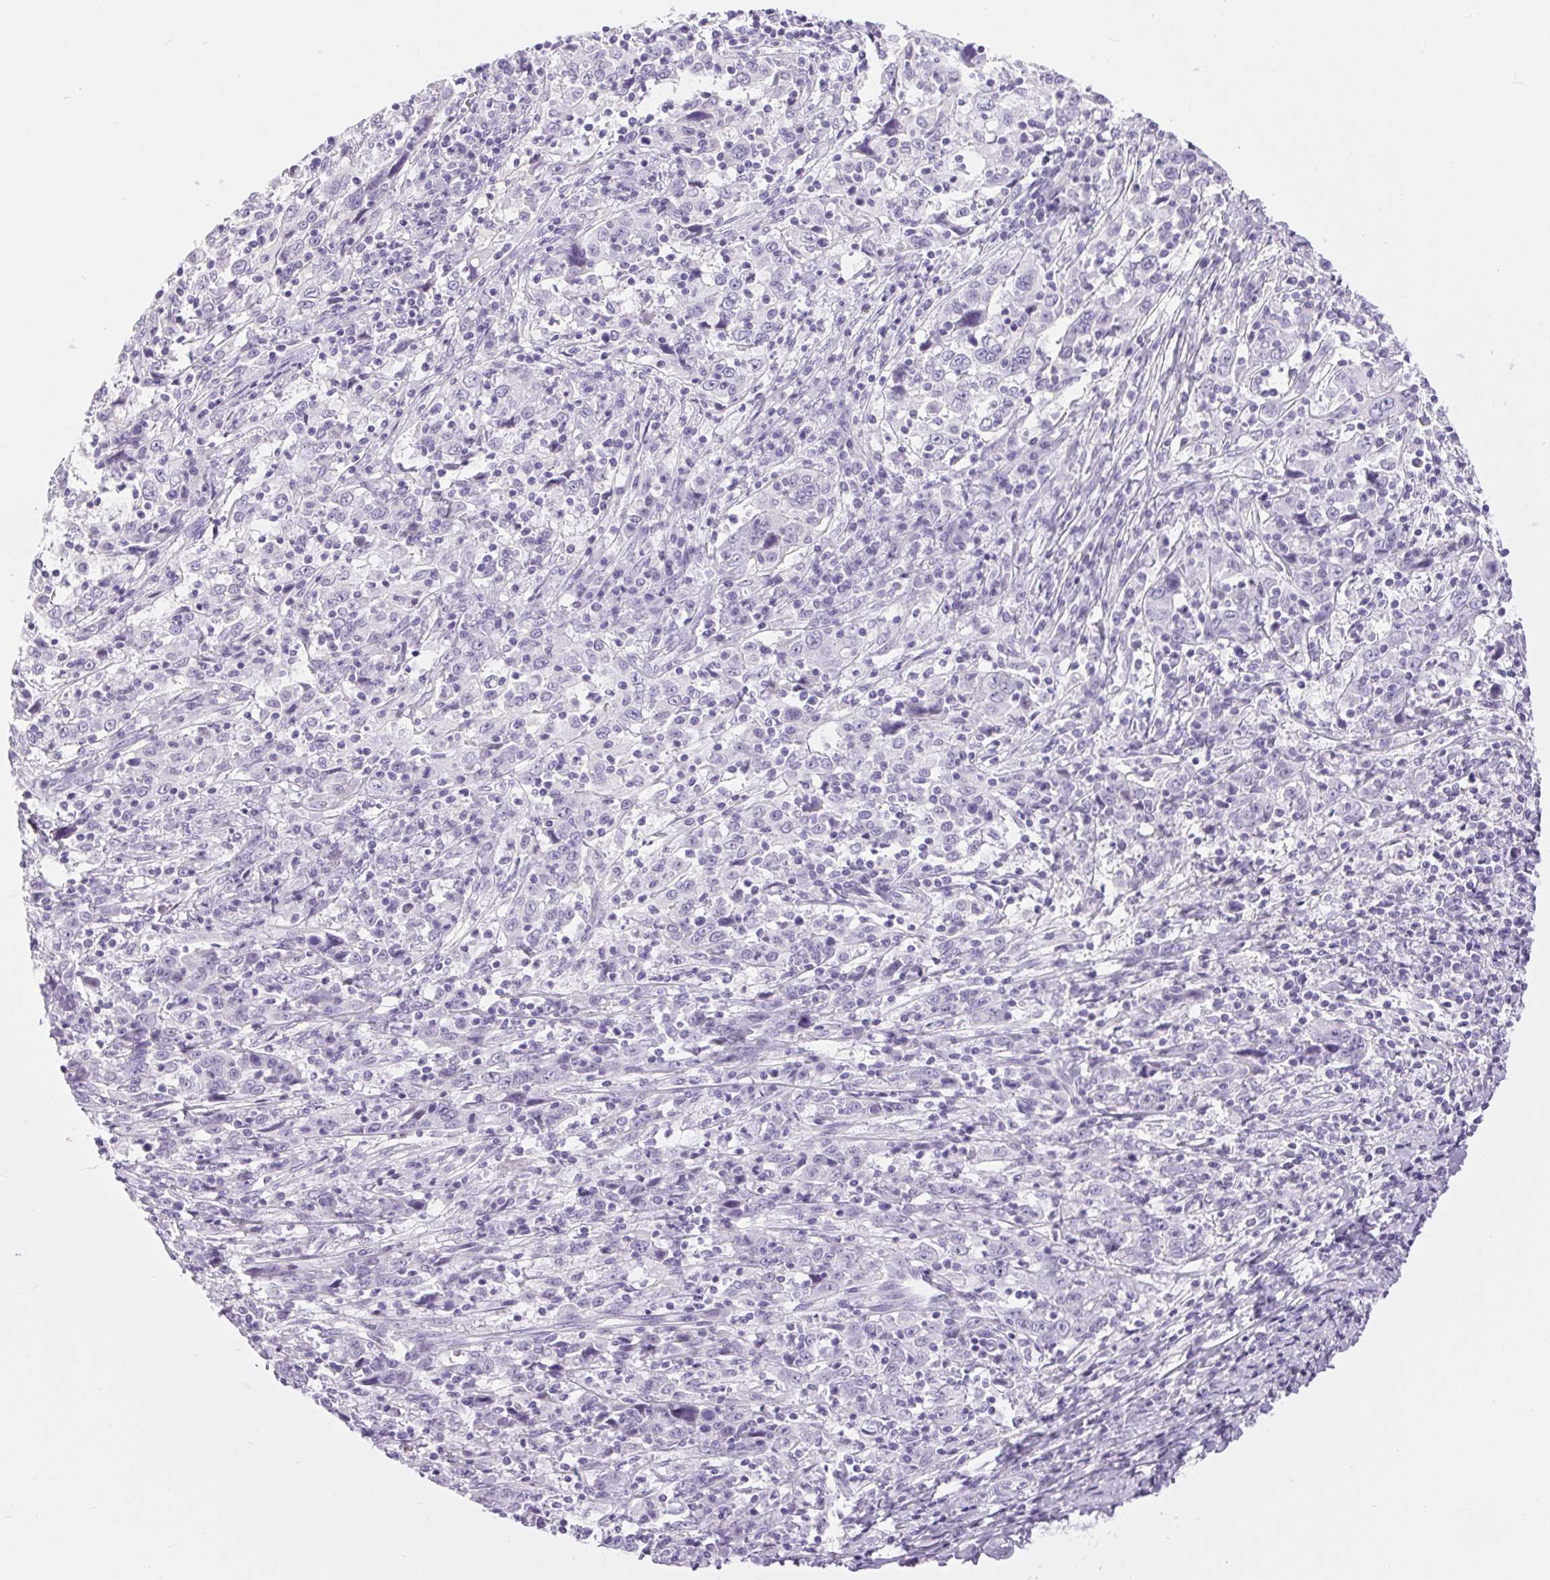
{"staining": {"intensity": "negative", "quantity": "none", "location": "none"}, "tissue": "cervical cancer", "cell_type": "Tumor cells", "image_type": "cancer", "snomed": [{"axis": "morphology", "description": "Squamous cell carcinoma, NOS"}, {"axis": "topography", "description": "Cervix"}], "caption": "Cervical cancer (squamous cell carcinoma) was stained to show a protein in brown. There is no significant staining in tumor cells. (Brightfield microscopy of DAB IHC at high magnification).", "gene": "XDH", "patient": {"sex": "female", "age": 46}}